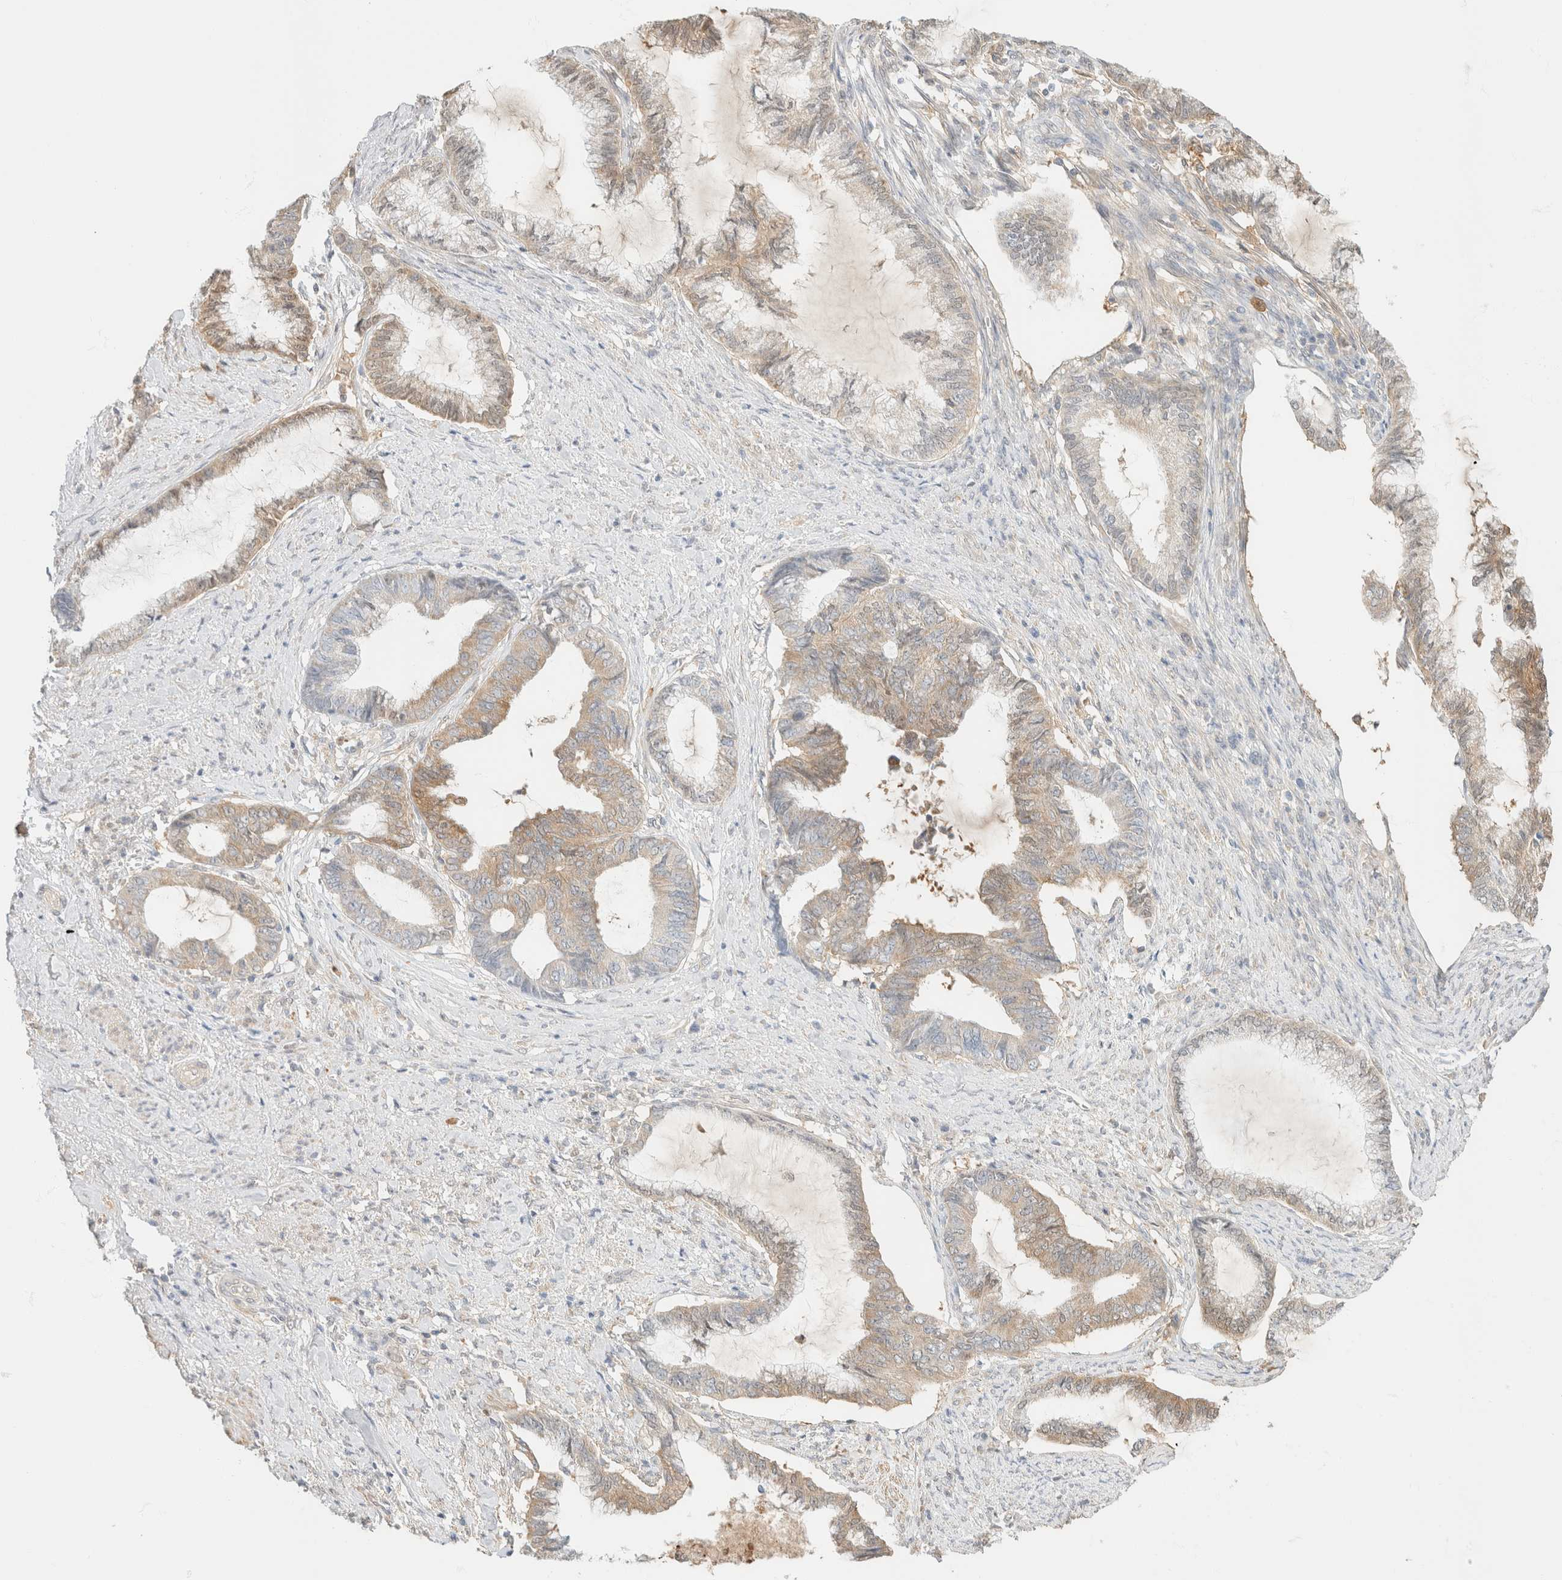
{"staining": {"intensity": "weak", "quantity": "25%-75%", "location": "cytoplasmic/membranous"}, "tissue": "endometrial cancer", "cell_type": "Tumor cells", "image_type": "cancer", "snomed": [{"axis": "morphology", "description": "Adenocarcinoma, NOS"}, {"axis": "topography", "description": "Endometrium"}], "caption": "An image of human adenocarcinoma (endometrial) stained for a protein displays weak cytoplasmic/membranous brown staining in tumor cells.", "gene": "GPI", "patient": {"sex": "female", "age": 86}}